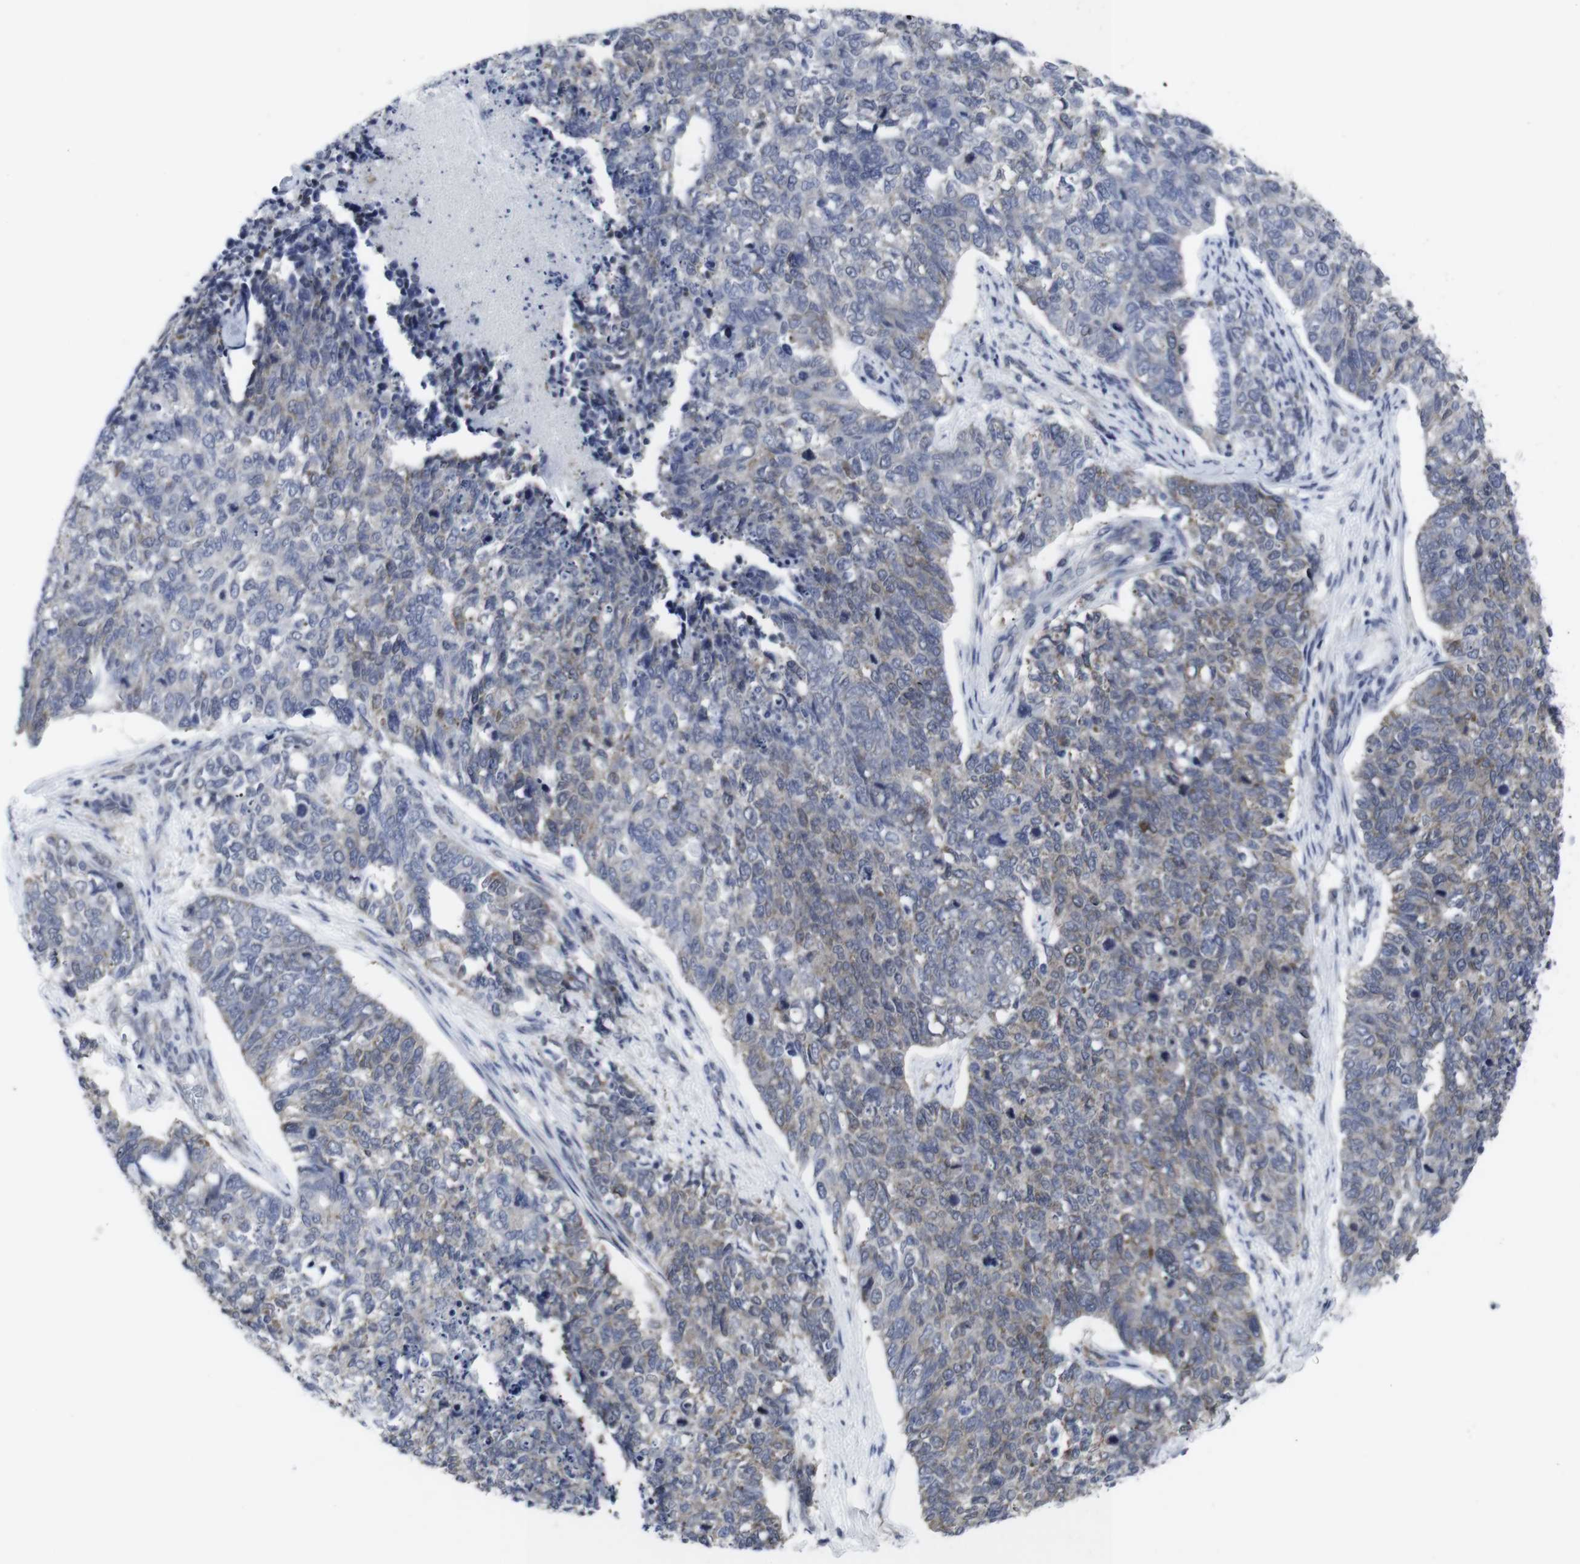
{"staining": {"intensity": "weak", "quantity": "25%-75%", "location": "cytoplasmic/membranous"}, "tissue": "cervical cancer", "cell_type": "Tumor cells", "image_type": "cancer", "snomed": [{"axis": "morphology", "description": "Squamous cell carcinoma, NOS"}, {"axis": "topography", "description": "Cervix"}], "caption": "IHC of human squamous cell carcinoma (cervical) reveals low levels of weak cytoplasmic/membranous staining in about 25%-75% of tumor cells. (brown staining indicates protein expression, while blue staining denotes nuclei).", "gene": "GEMIN2", "patient": {"sex": "female", "age": 63}}